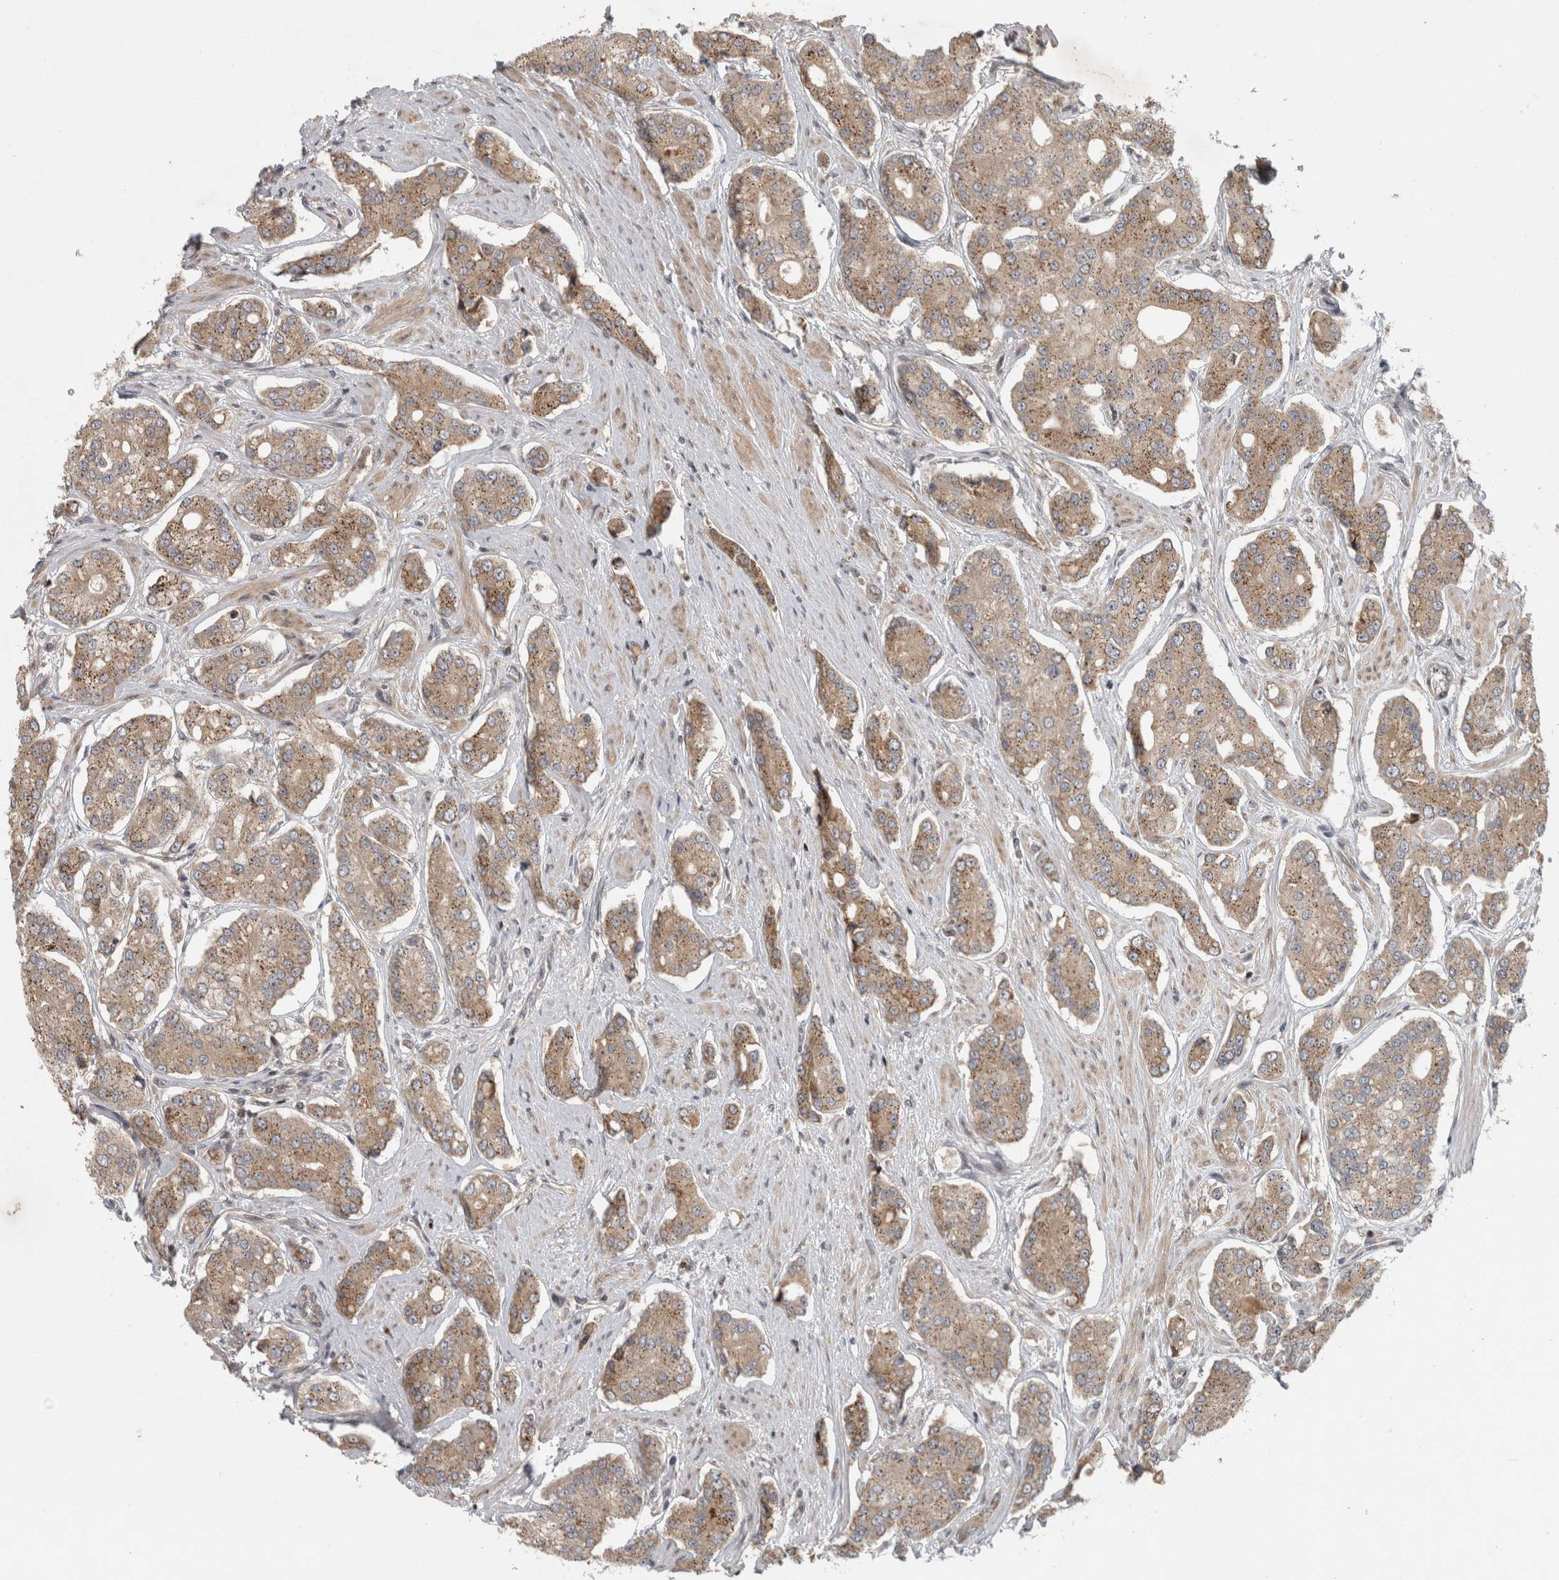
{"staining": {"intensity": "weak", "quantity": ">75%", "location": "cytoplasmic/membranous"}, "tissue": "prostate cancer", "cell_type": "Tumor cells", "image_type": "cancer", "snomed": [{"axis": "morphology", "description": "Adenocarcinoma, High grade"}, {"axis": "topography", "description": "Prostate"}], "caption": "Immunohistochemistry (DAB) staining of adenocarcinoma (high-grade) (prostate) exhibits weak cytoplasmic/membranous protein expression in about >75% of tumor cells.", "gene": "KDM8", "patient": {"sex": "male", "age": 71}}